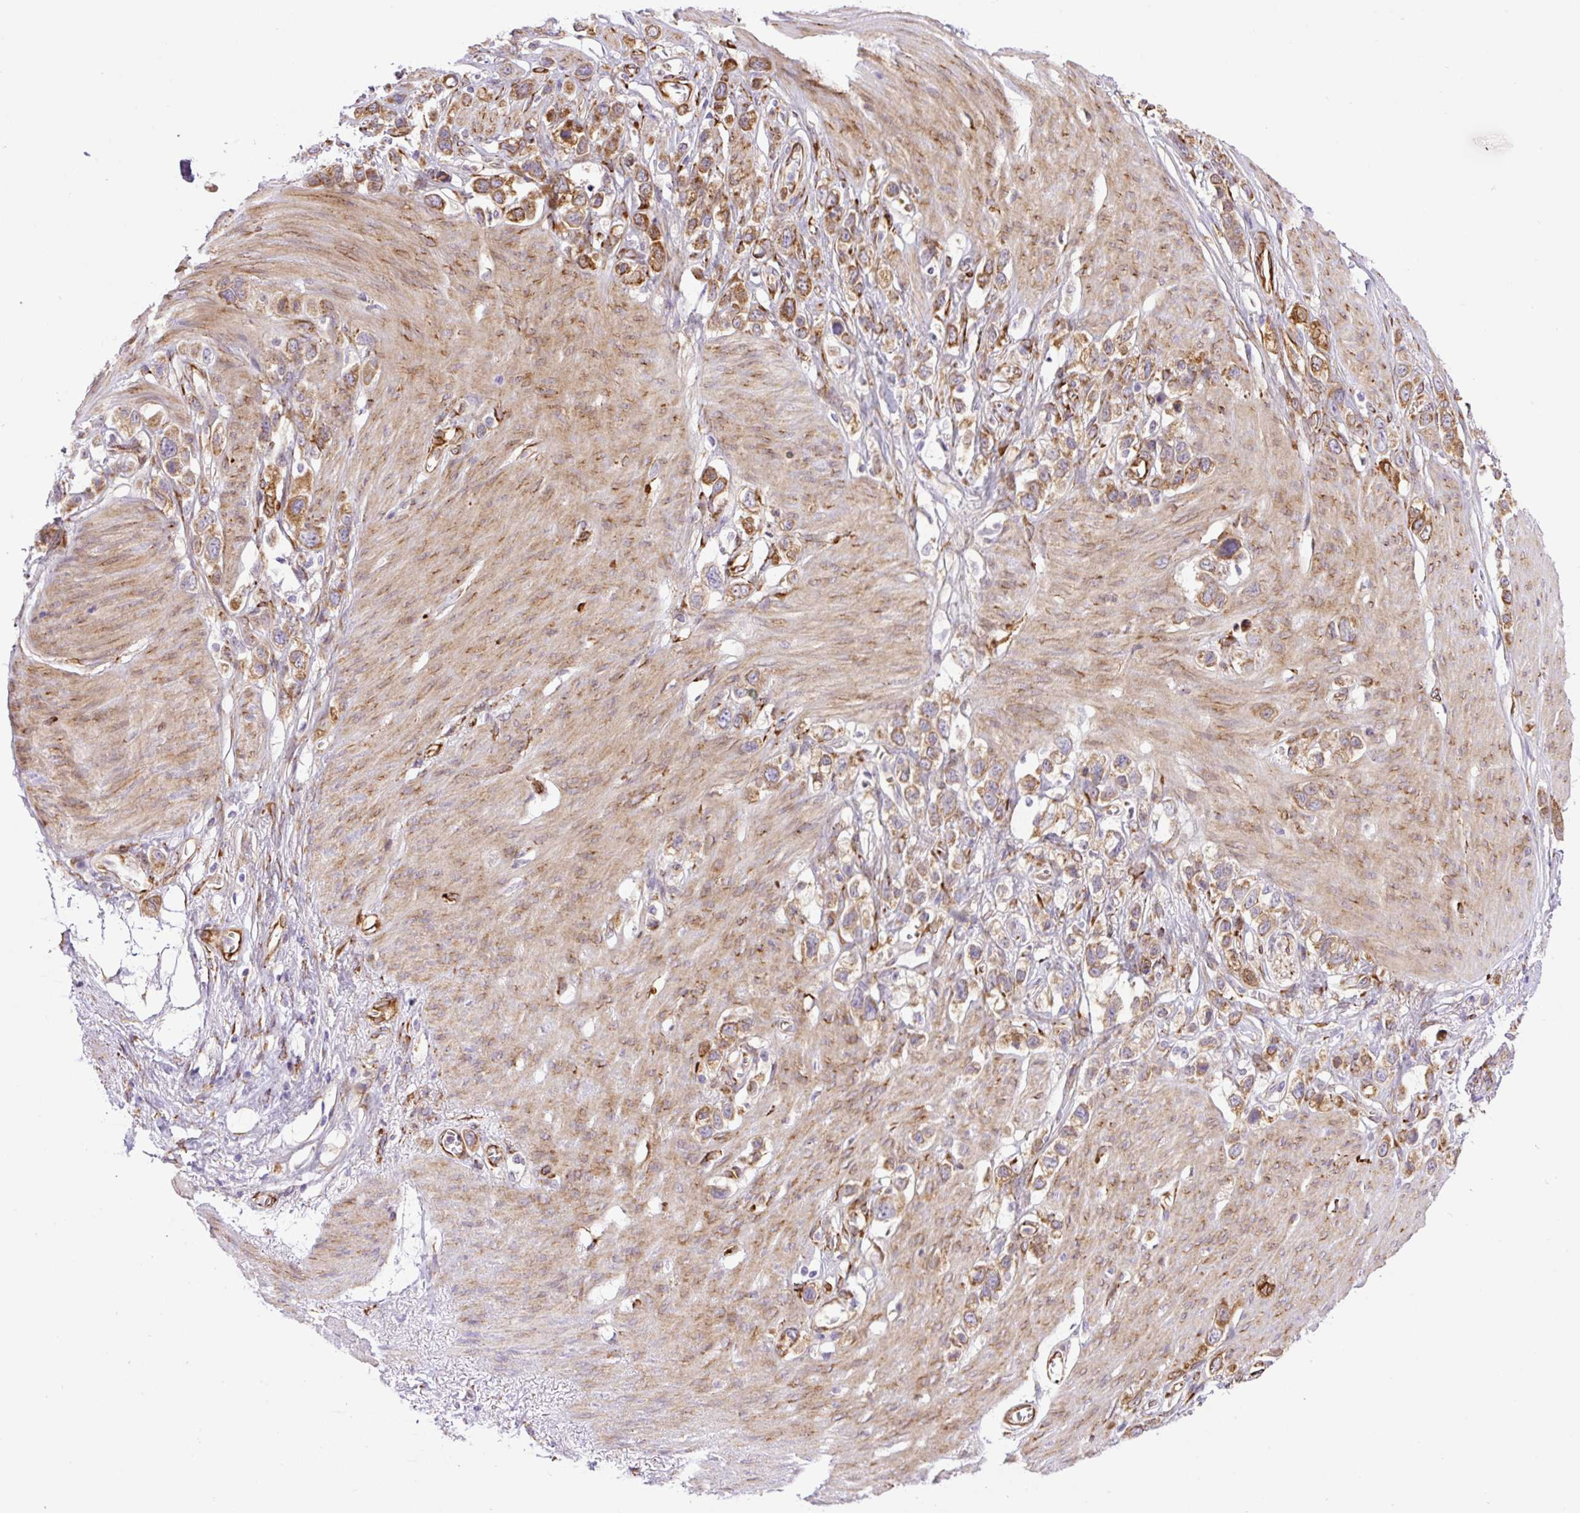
{"staining": {"intensity": "moderate", "quantity": ">75%", "location": "cytoplasmic/membranous"}, "tissue": "stomach cancer", "cell_type": "Tumor cells", "image_type": "cancer", "snomed": [{"axis": "morphology", "description": "Adenocarcinoma, NOS"}, {"axis": "topography", "description": "Stomach"}], "caption": "This photomicrograph demonstrates stomach adenocarcinoma stained with immunohistochemistry (IHC) to label a protein in brown. The cytoplasmic/membranous of tumor cells show moderate positivity for the protein. Nuclei are counter-stained blue.", "gene": "RAB30", "patient": {"sex": "female", "age": 65}}